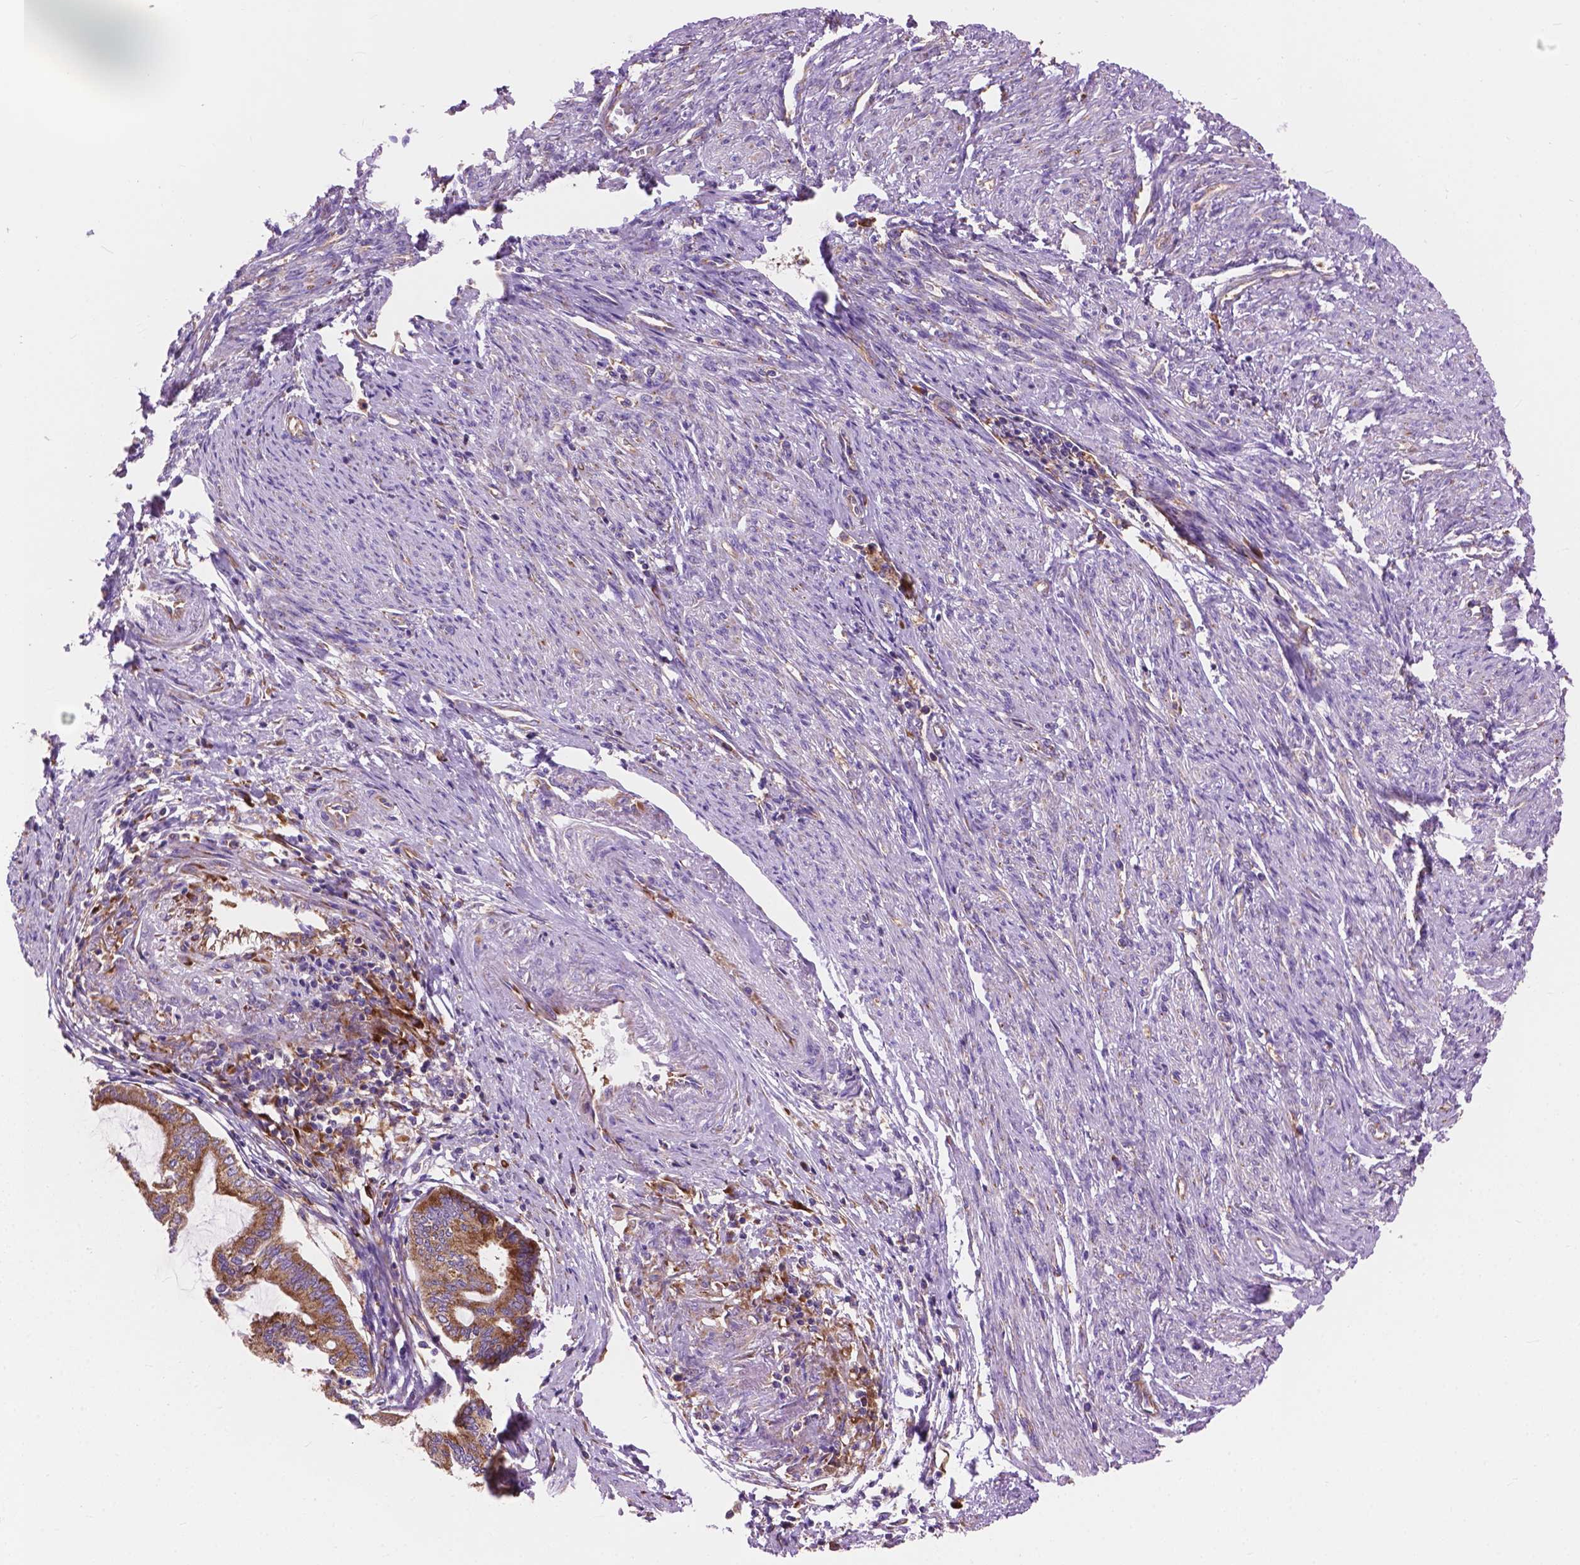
{"staining": {"intensity": "moderate", "quantity": ">75%", "location": "cytoplasmic/membranous"}, "tissue": "endometrial cancer", "cell_type": "Tumor cells", "image_type": "cancer", "snomed": [{"axis": "morphology", "description": "Adenocarcinoma, NOS"}, {"axis": "topography", "description": "Endometrium"}], "caption": "Adenocarcinoma (endometrial) stained with a protein marker shows moderate staining in tumor cells.", "gene": "RPL37A", "patient": {"sex": "female", "age": 86}}